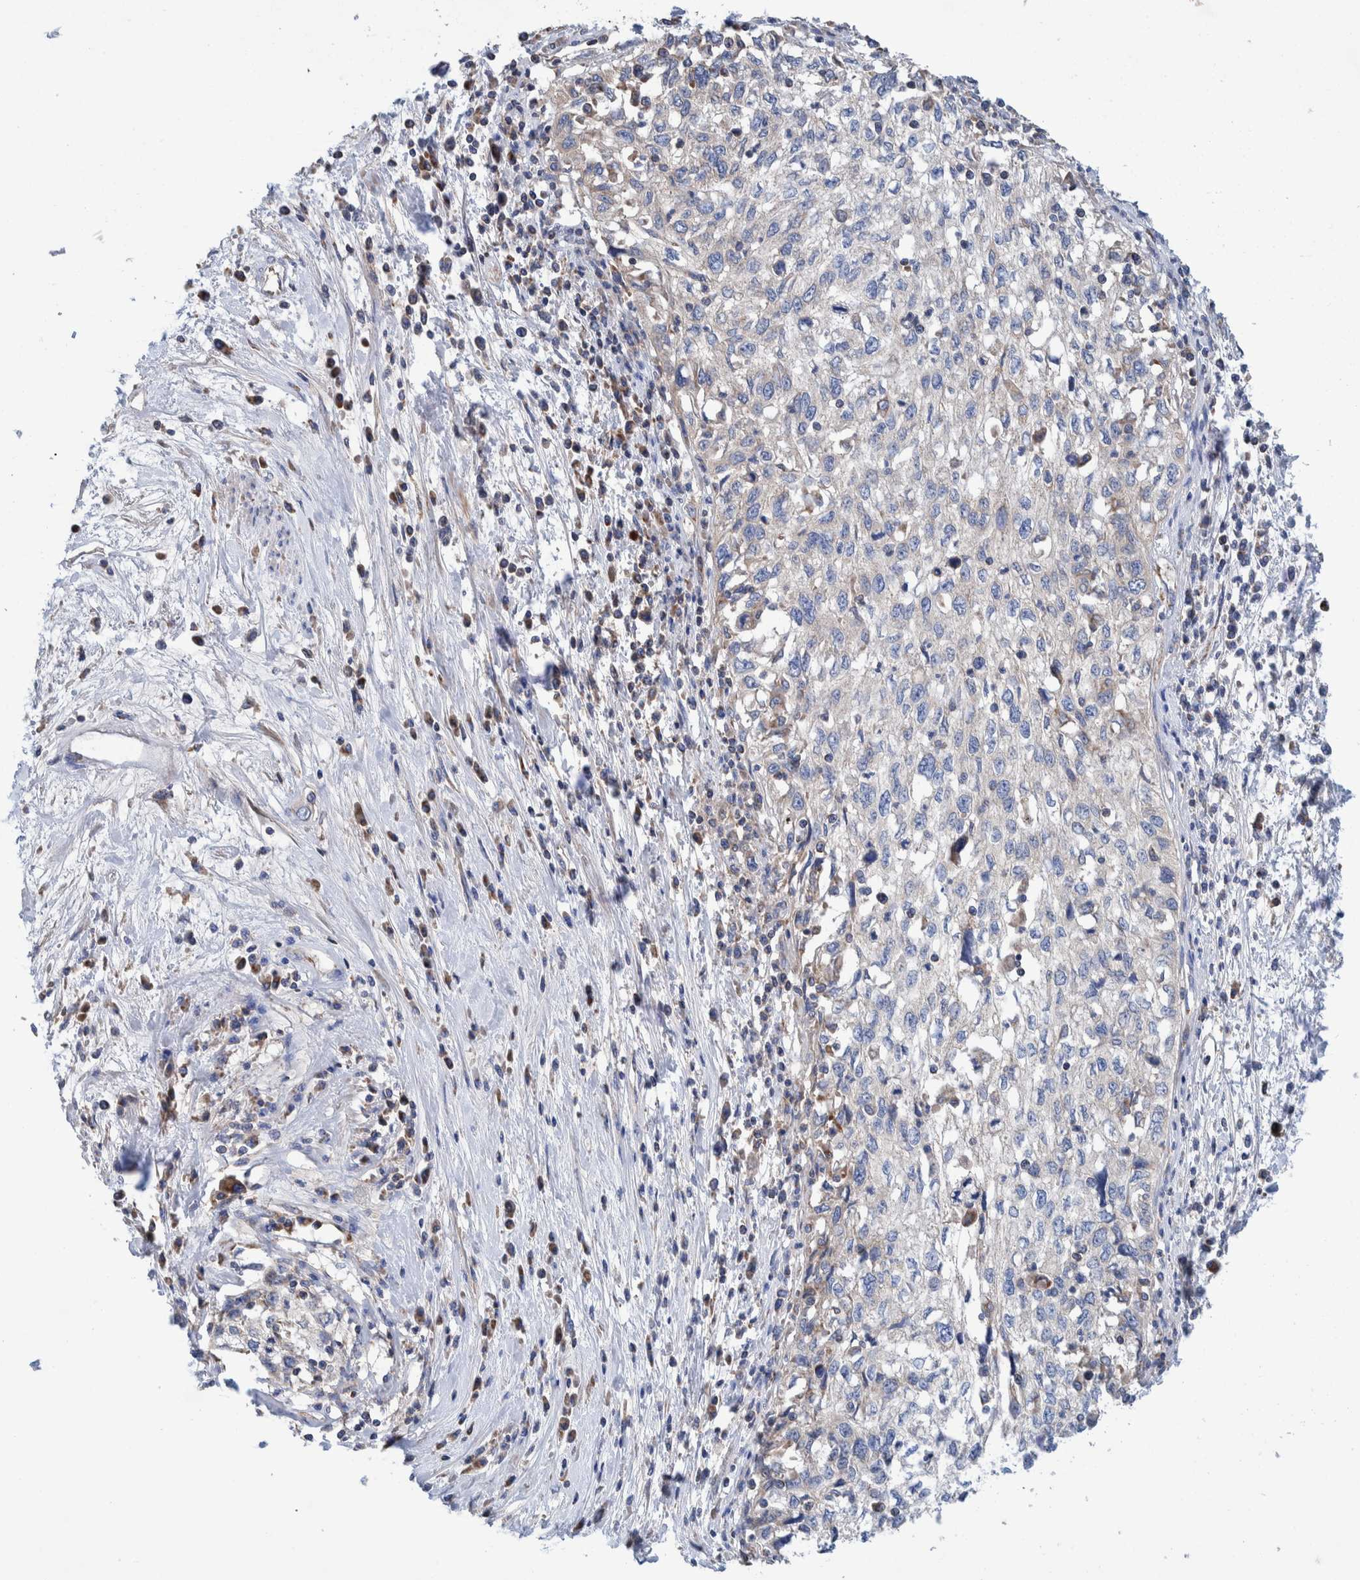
{"staining": {"intensity": "negative", "quantity": "none", "location": "none"}, "tissue": "cervical cancer", "cell_type": "Tumor cells", "image_type": "cancer", "snomed": [{"axis": "morphology", "description": "Squamous cell carcinoma, NOS"}, {"axis": "topography", "description": "Cervix"}], "caption": "Human cervical squamous cell carcinoma stained for a protein using immunohistochemistry exhibits no expression in tumor cells.", "gene": "DECR1", "patient": {"sex": "female", "age": 57}}